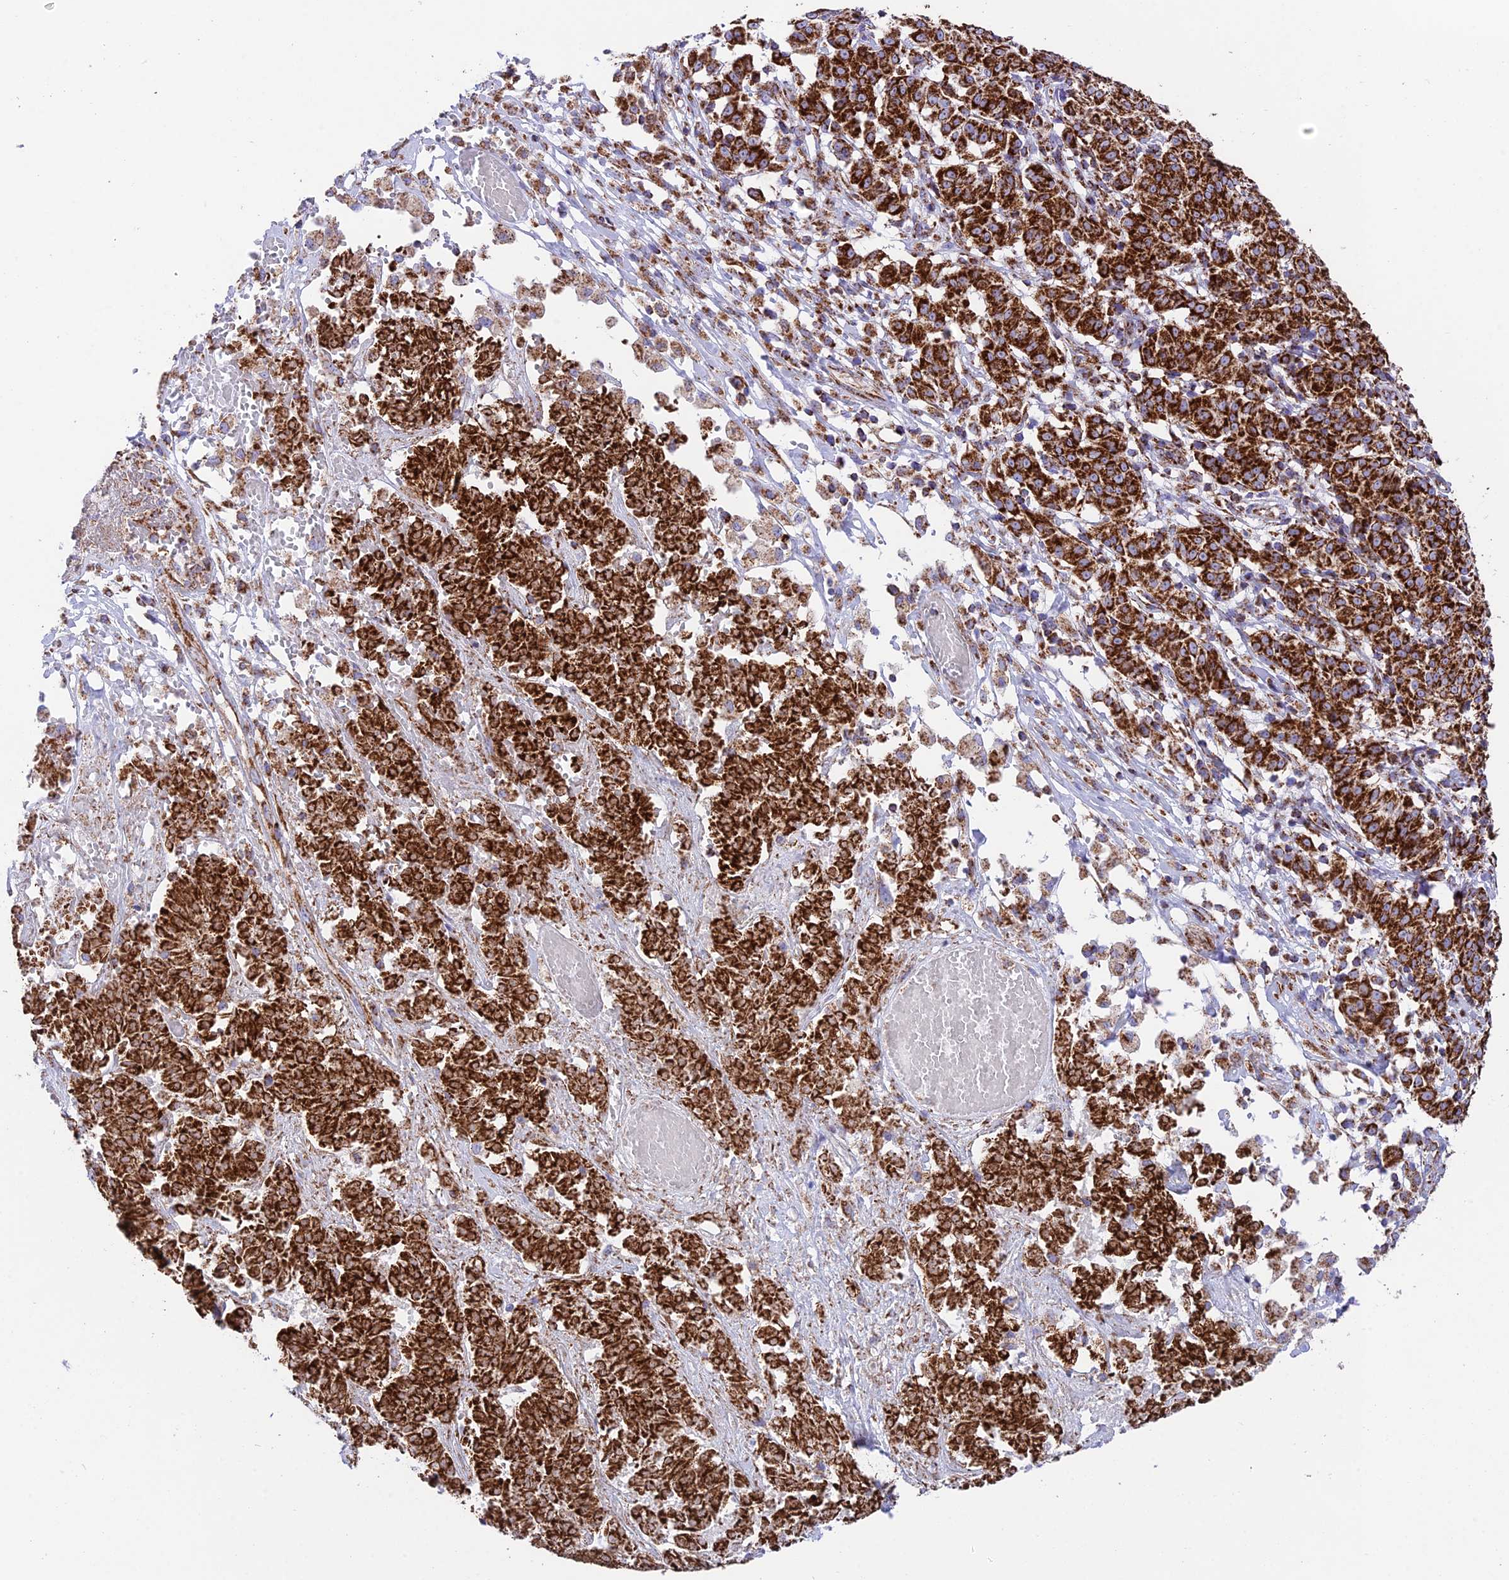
{"staining": {"intensity": "strong", "quantity": ">75%", "location": "cytoplasmic/membranous"}, "tissue": "melanoma", "cell_type": "Tumor cells", "image_type": "cancer", "snomed": [{"axis": "morphology", "description": "Malignant melanoma, NOS"}, {"axis": "topography", "description": "Skin"}], "caption": "The micrograph reveals staining of melanoma, revealing strong cytoplasmic/membranous protein positivity (brown color) within tumor cells.", "gene": "CHCHD3", "patient": {"sex": "female", "age": 72}}